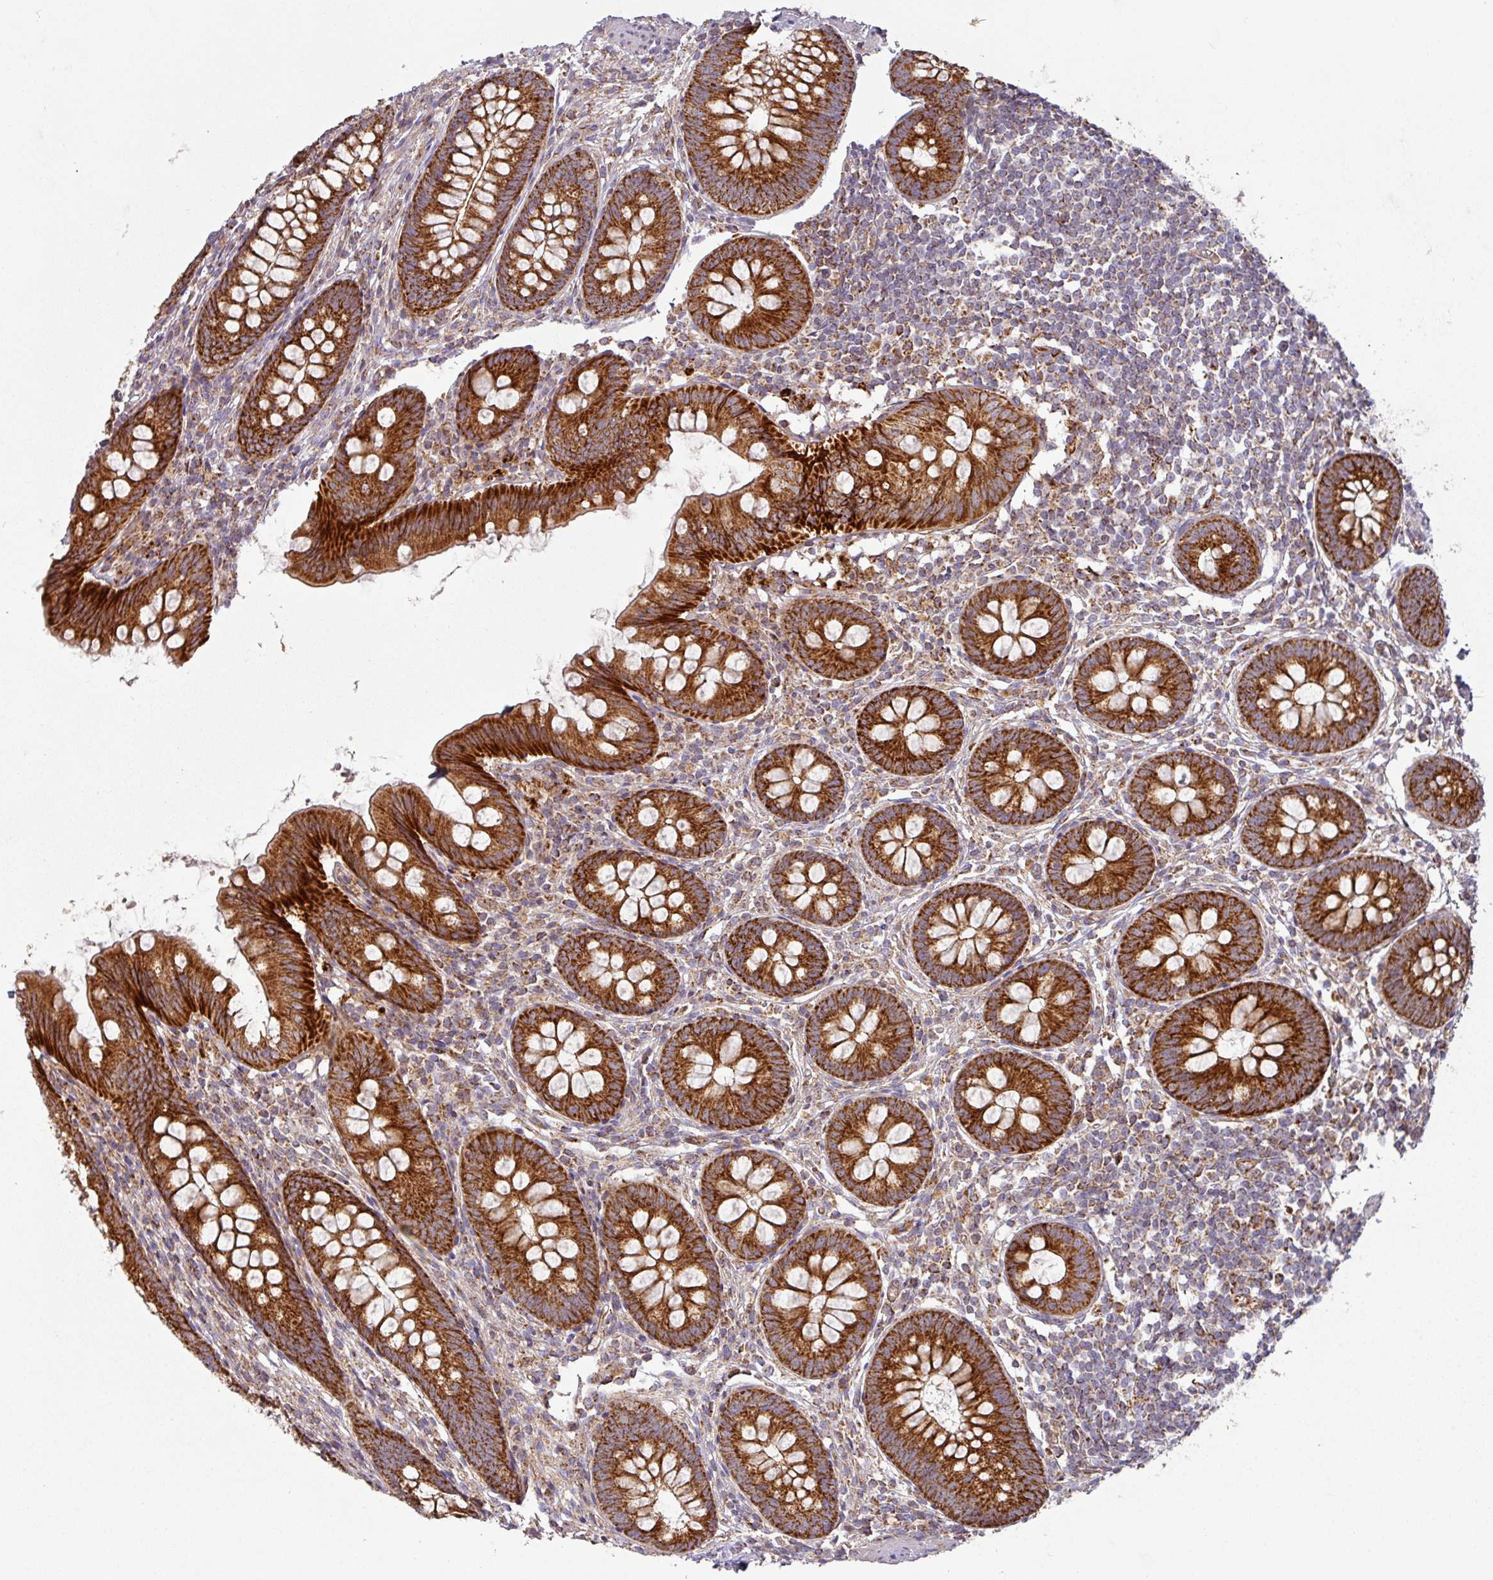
{"staining": {"intensity": "strong", "quantity": ">75%", "location": "cytoplasmic/membranous"}, "tissue": "appendix", "cell_type": "Glandular cells", "image_type": "normal", "snomed": [{"axis": "morphology", "description": "Normal tissue, NOS"}, {"axis": "topography", "description": "Appendix"}], "caption": "This image reveals immunohistochemistry staining of unremarkable human appendix, with high strong cytoplasmic/membranous expression in about >75% of glandular cells.", "gene": "GPD2", "patient": {"sex": "female", "age": 51}}